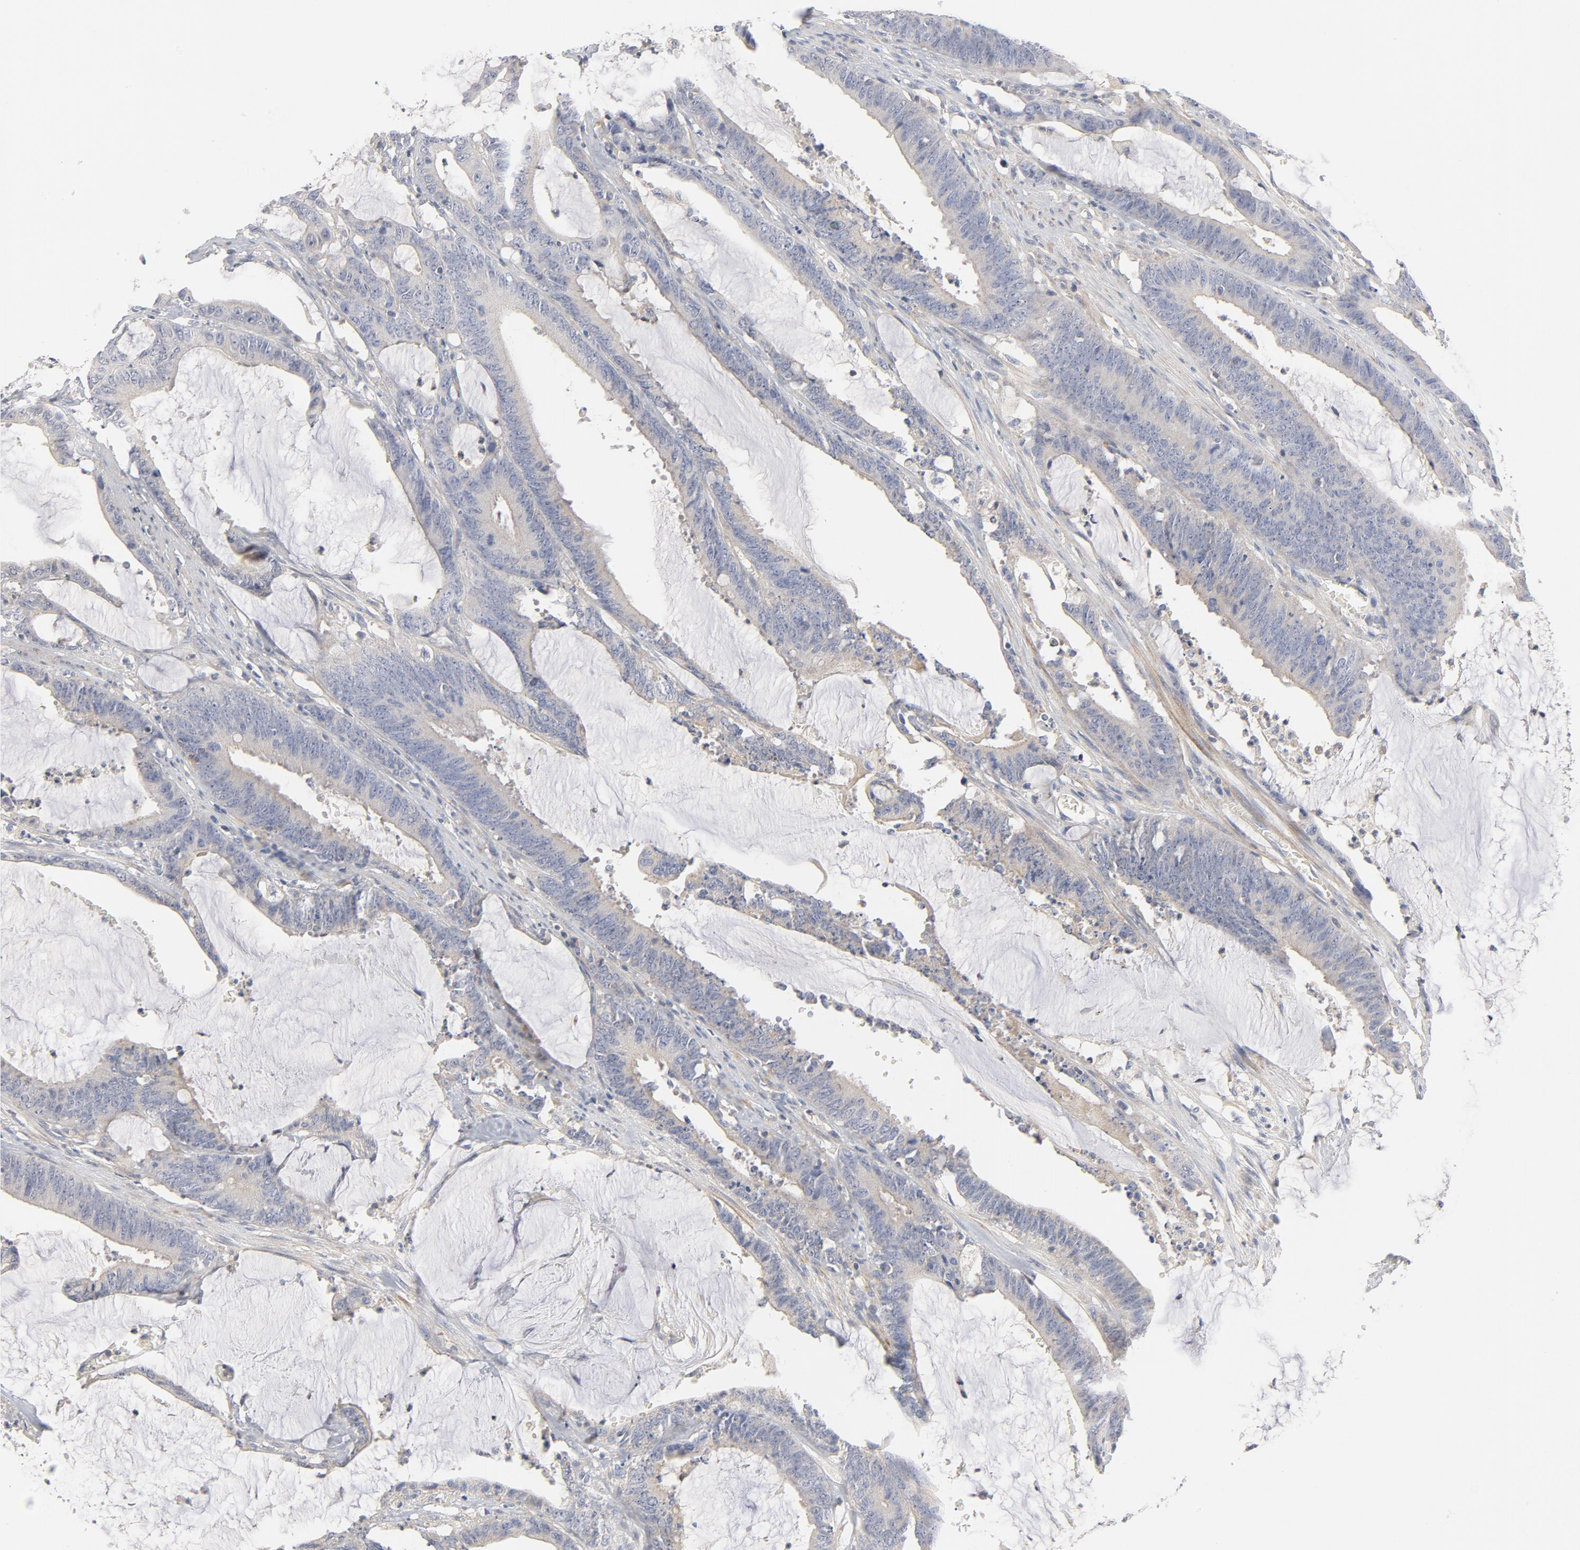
{"staining": {"intensity": "negative", "quantity": "none", "location": "none"}, "tissue": "colorectal cancer", "cell_type": "Tumor cells", "image_type": "cancer", "snomed": [{"axis": "morphology", "description": "Adenocarcinoma, NOS"}, {"axis": "topography", "description": "Rectum"}], "caption": "This photomicrograph is of adenocarcinoma (colorectal) stained with immunohistochemistry (IHC) to label a protein in brown with the nuclei are counter-stained blue. There is no expression in tumor cells.", "gene": "ROCK1", "patient": {"sex": "female", "age": 66}}